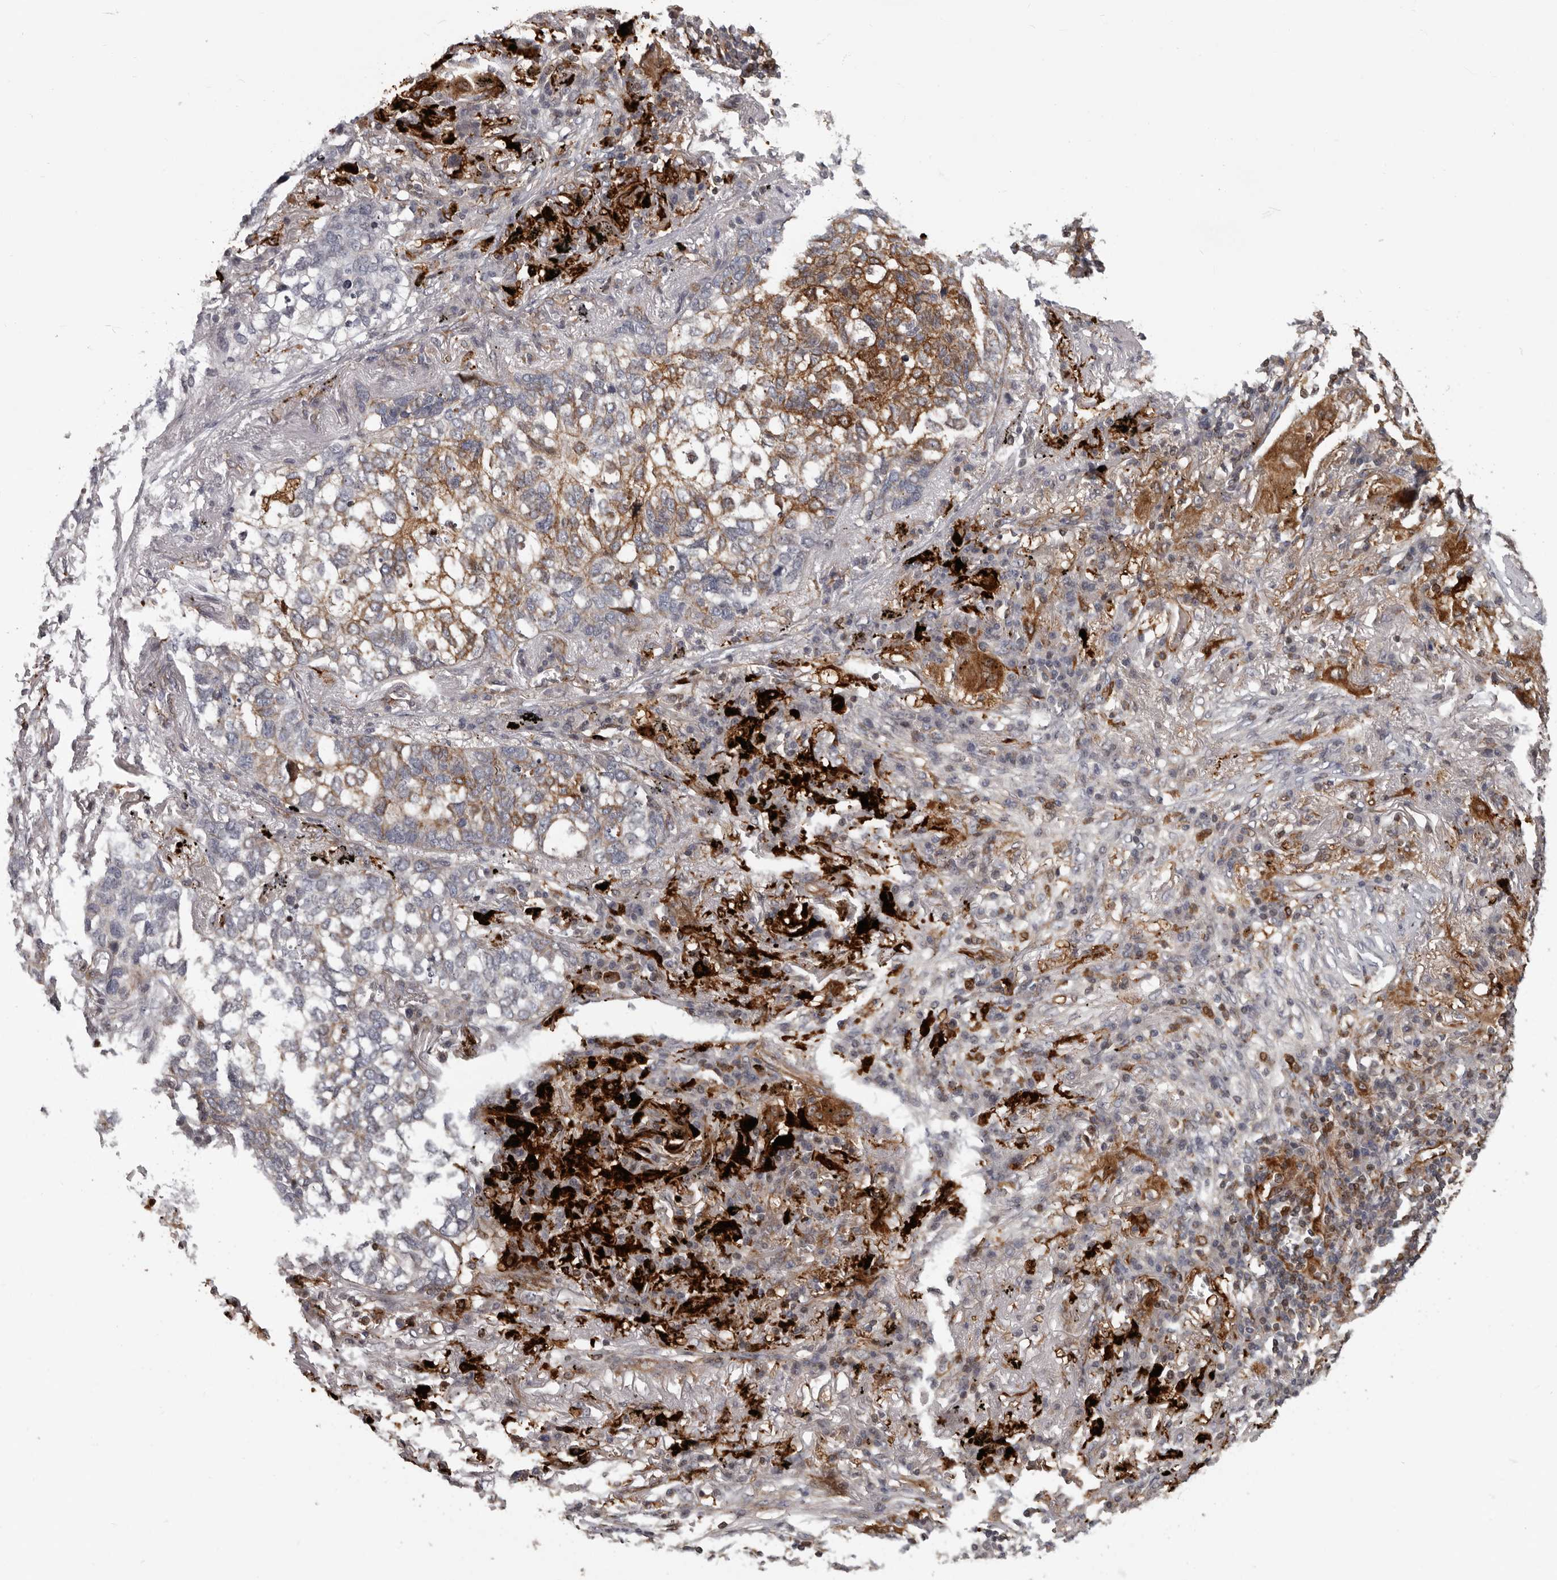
{"staining": {"intensity": "moderate", "quantity": "<25%", "location": "cytoplasmic/membranous"}, "tissue": "lung cancer", "cell_type": "Tumor cells", "image_type": "cancer", "snomed": [{"axis": "morphology", "description": "Squamous cell carcinoma, NOS"}, {"axis": "topography", "description": "Lung"}], "caption": "A brown stain highlights moderate cytoplasmic/membranous expression of a protein in lung squamous cell carcinoma tumor cells.", "gene": "FGFR4", "patient": {"sex": "female", "age": 63}}